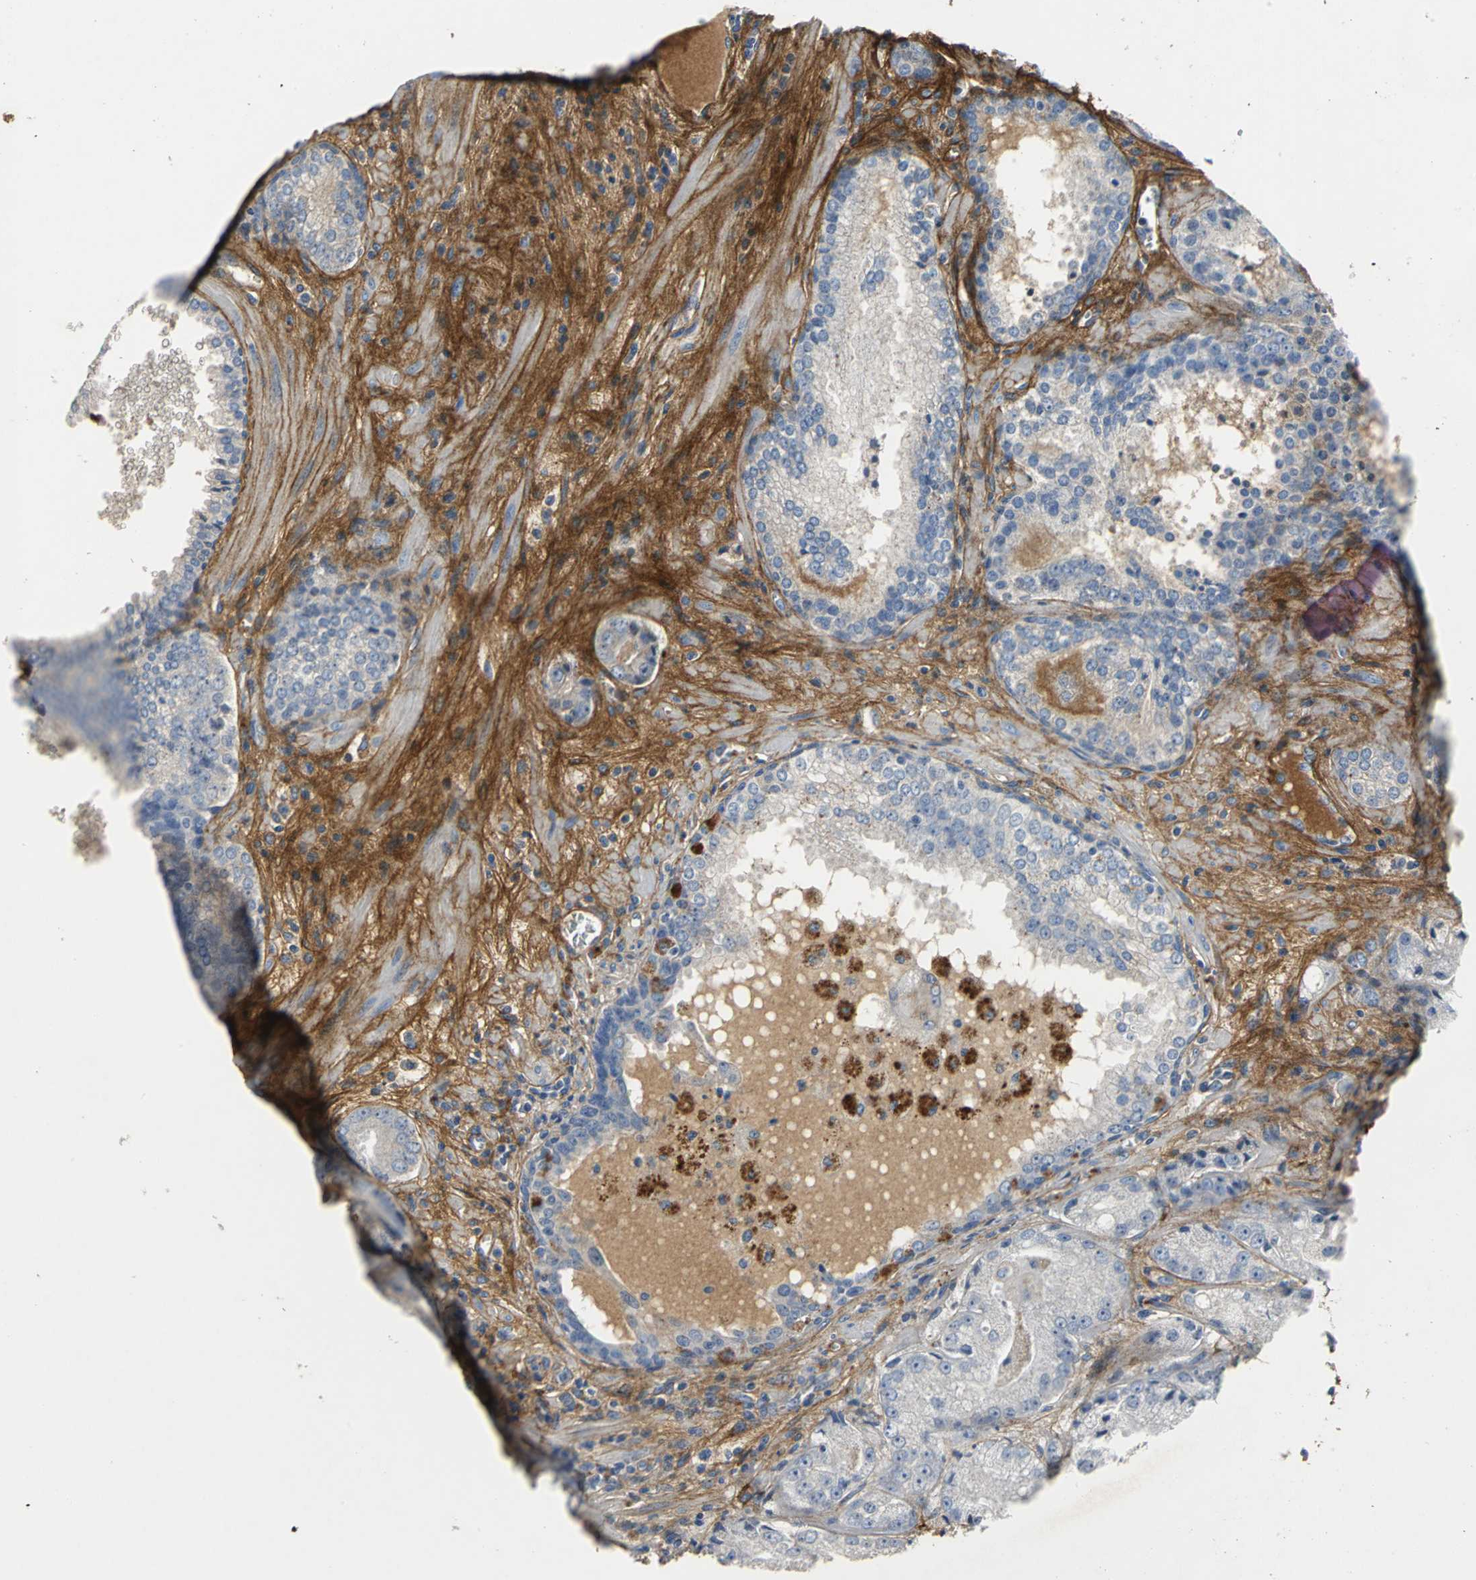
{"staining": {"intensity": "negative", "quantity": "none", "location": "none"}, "tissue": "prostate cancer", "cell_type": "Tumor cells", "image_type": "cancer", "snomed": [{"axis": "morphology", "description": "Adenocarcinoma, Low grade"}, {"axis": "topography", "description": "Prostate"}], "caption": "This is a histopathology image of immunohistochemistry (IHC) staining of prostate cancer, which shows no staining in tumor cells.", "gene": "EFNB3", "patient": {"sex": "male", "age": 60}}